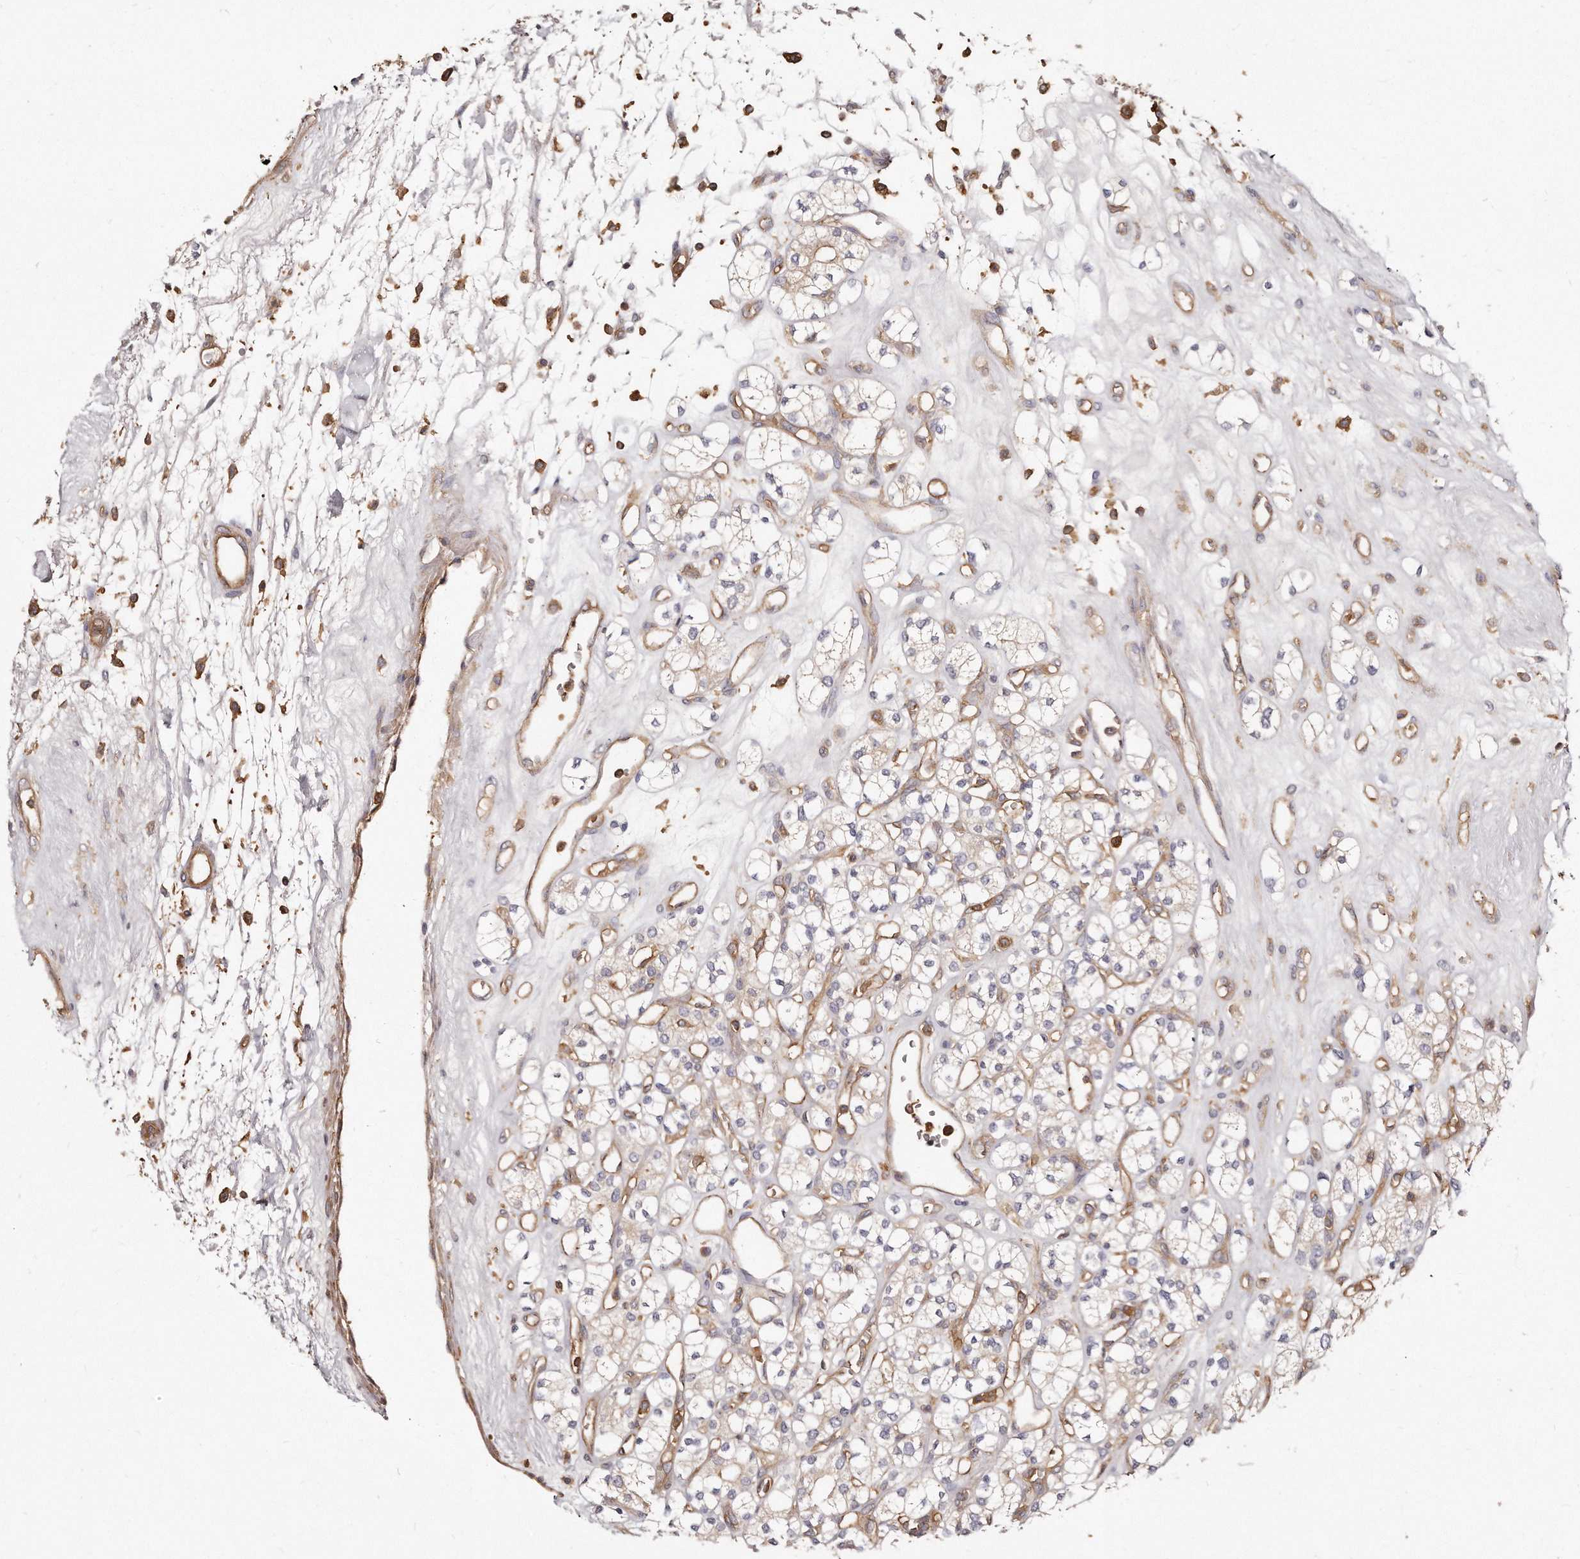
{"staining": {"intensity": "negative", "quantity": "none", "location": "none"}, "tissue": "renal cancer", "cell_type": "Tumor cells", "image_type": "cancer", "snomed": [{"axis": "morphology", "description": "Adenocarcinoma, NOS"}, {"axis": "topography", "description": "Kidney"}], "caption": "A high-resolution micrograph shows immunohistochemistry (IHC) staining of renal cancer, which exhibits no significant staining in tumor cells.", "gene": "CAP1", "patient": {"sex": "male", "age": 77}}